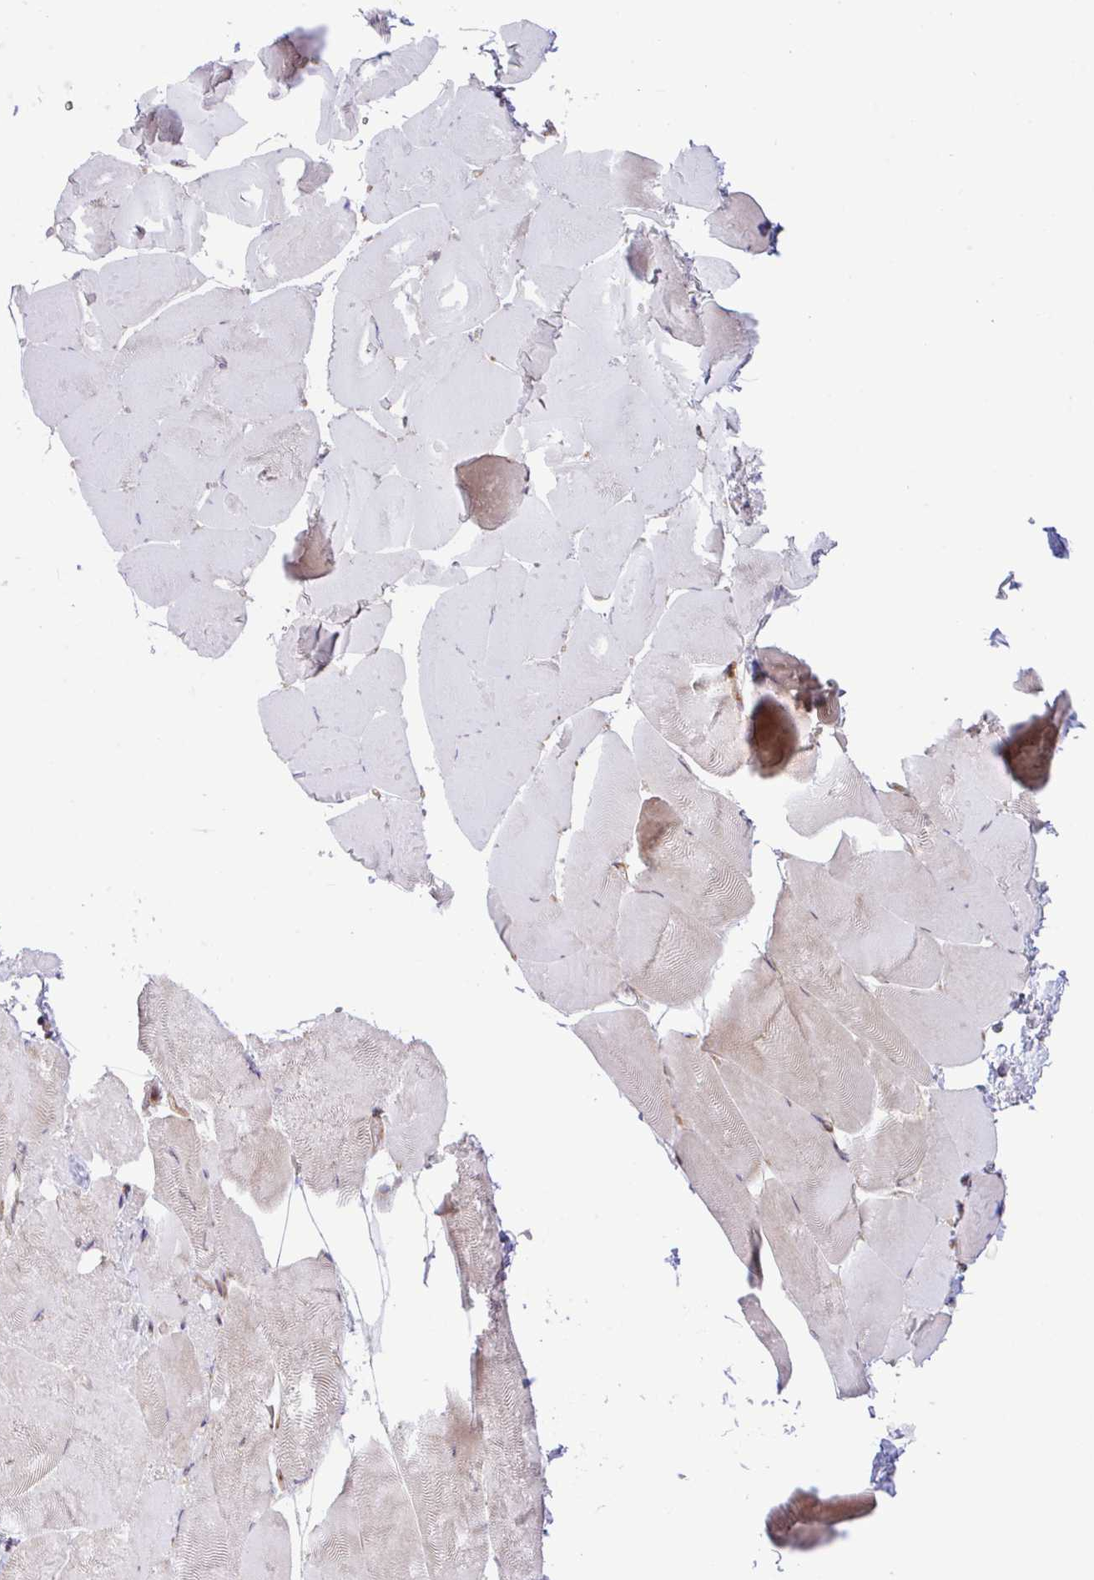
{"staining": {"intensity": "weak", "quantity": "<25%", "location": "cytoplasmic/membranous"}, "tissue": "skeletal muscle", "cell_type": "Myocytes", "image_type": "normal", "snomed": [{"axis": "morphology", "description": "Normal tissue, NOS"}, {"axis": "topography", "description": "Skeletal muscle"}], "caption": "High power microscopy photomicrograph of an immunohistochemistry (IHC) photomicrograph of normal skeletal muscle, revealing no significant expression in myocytes.", "gene": "ZBED3", "patient": {"sex": "female", "age": 64}}